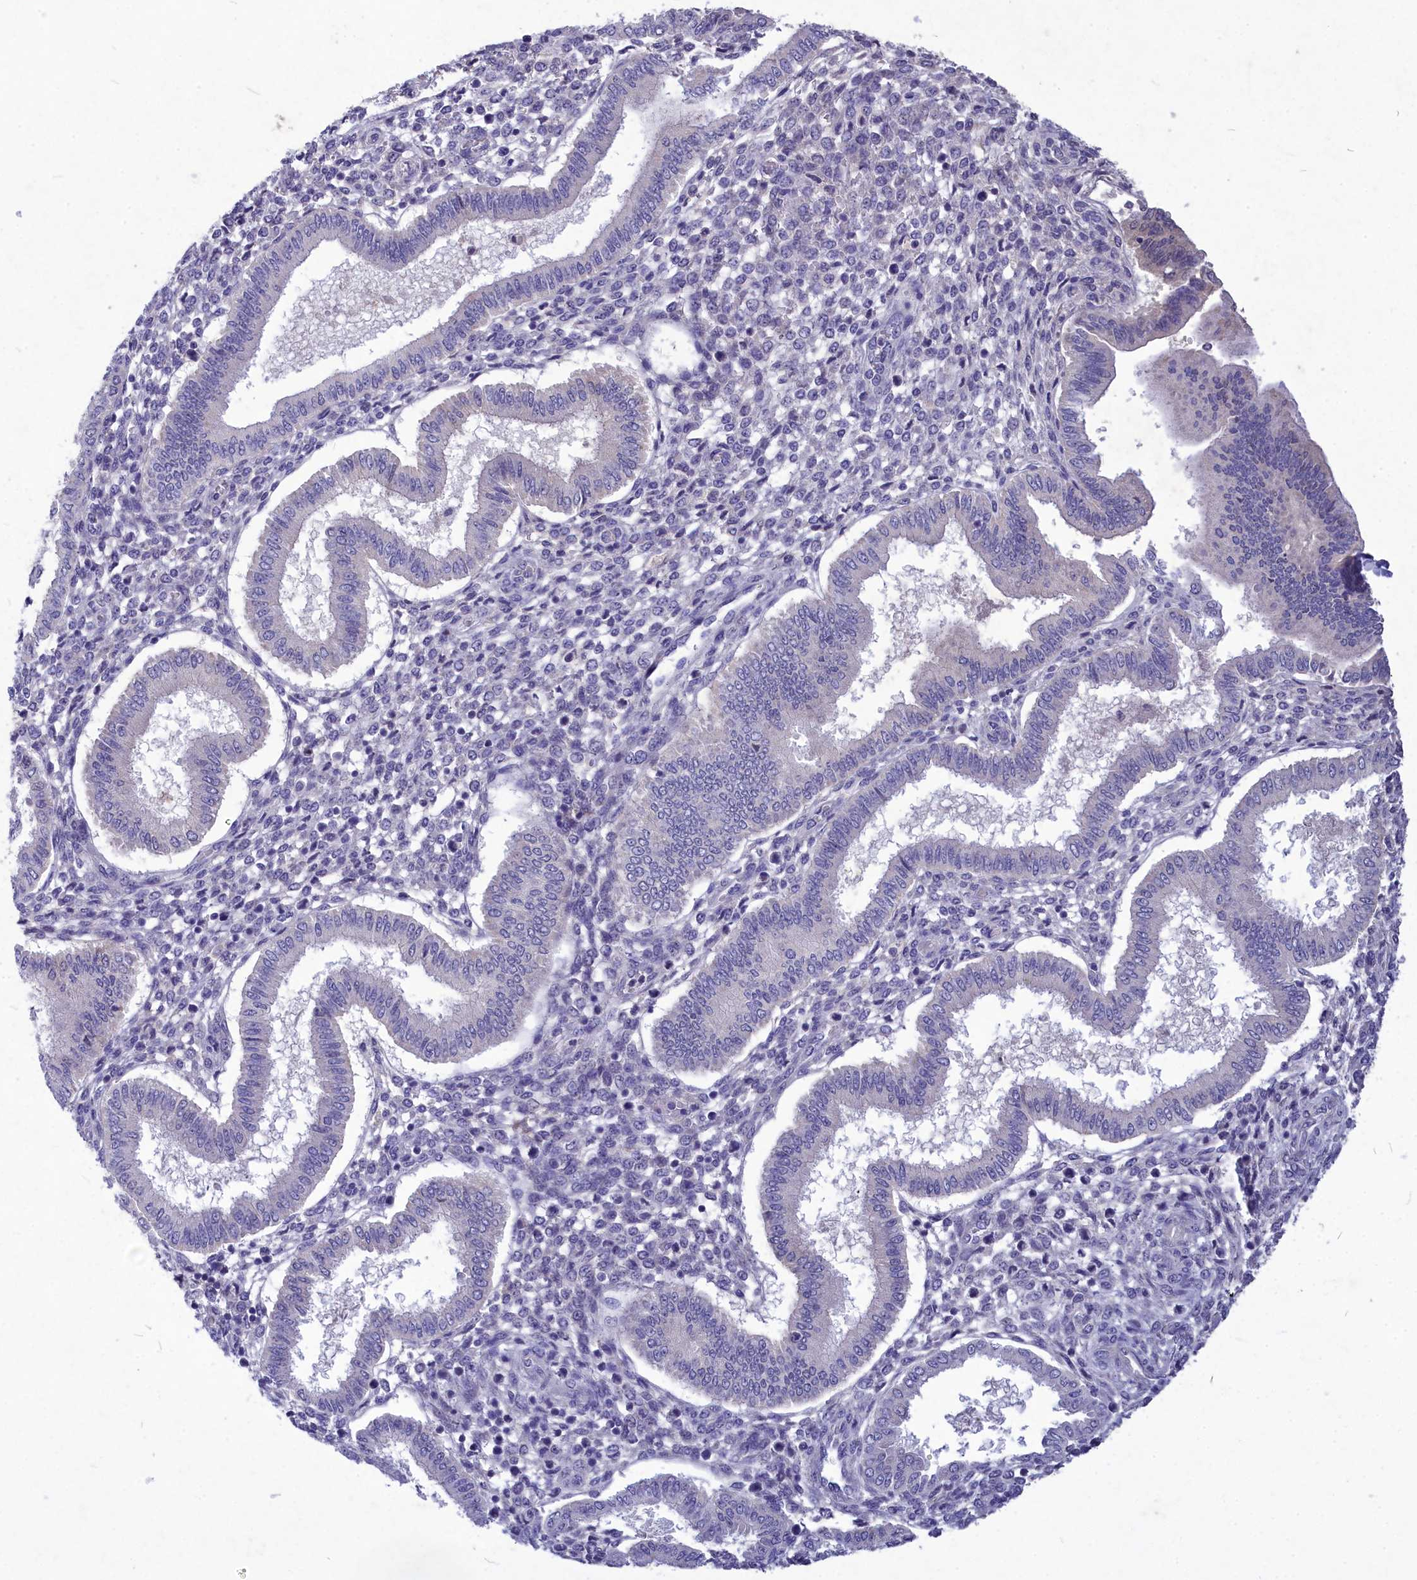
{"staining": {"intensity": "negative", "quantity": "none", "location": "none"}, "tissue": "endometrium", "cell_type": "Cells in endometrial stroma", "image_type": "normal", "snomed": [{"axis": "morphology", "description": "Normal tissue, NOS"}, {"axis": "topography", "description": "Endometrium"}], "caption": "The IHC photomicrograph has no significant expression in cells in endometrial stroma of endometrium.", "gene": "DEFB119", "patient": {"sex": "female", "age": 24}}